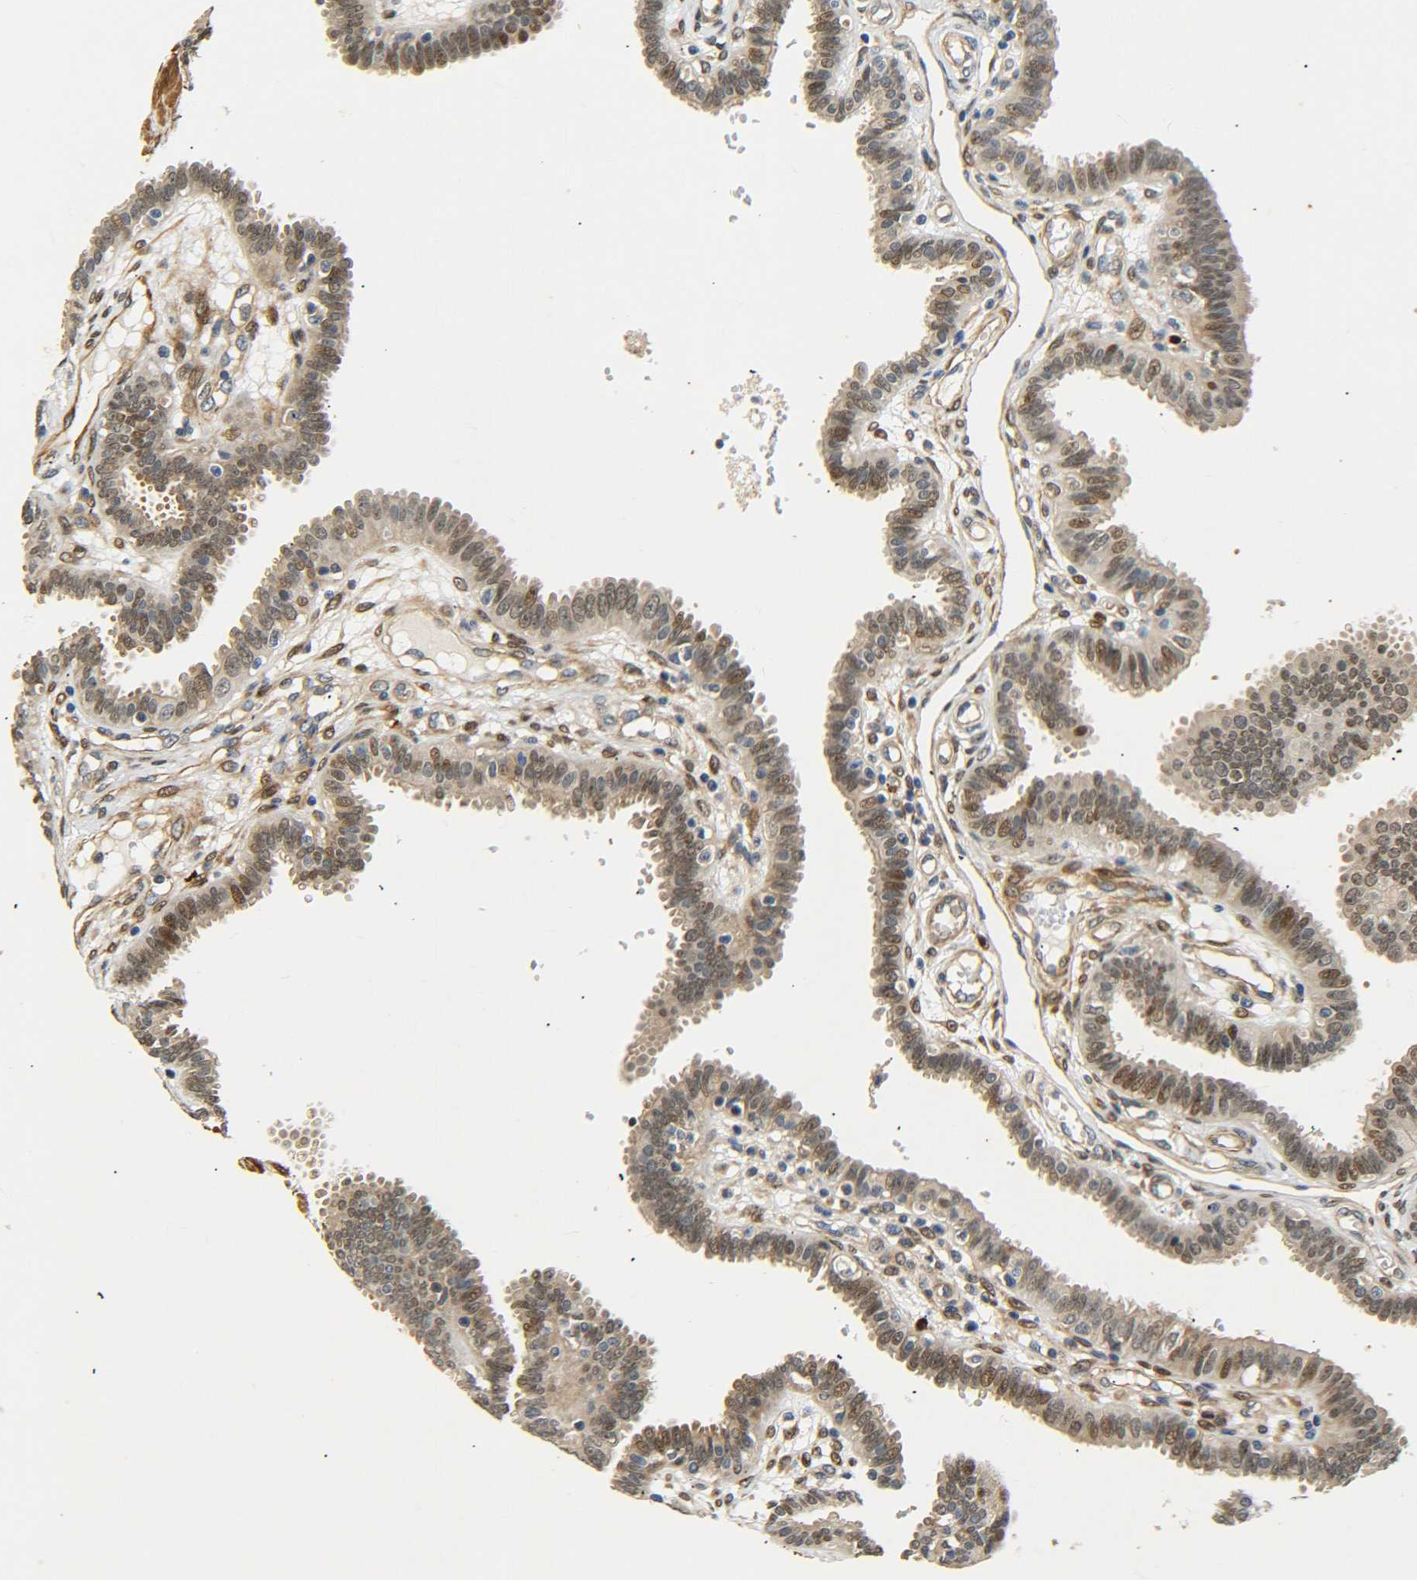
{"staining": {"intensity": "moderate", "quantity": "25%-75%", "location": "cytoplasmic/membranous,nuclear"}, "tissue": "fallopian tube", "cell_type": "Glandular cells", "image_type": "normal", "snomed": [{"axis": "morphology", "description": "Normal tissue, NOS"}, {"axis": "topography", "description": "Fallopian tube"}], "caption": "Immunohistochemistry (IHC) image of unremarkable human fallopian tube stained for a protein (brown), which displays medium levels of moderate cytoplasmic/membranous,nuclear staining in approximately 25%-75% of glandular cells.", "gene": "MEIS1", "patient": {"sex": "female", "age": 32}}